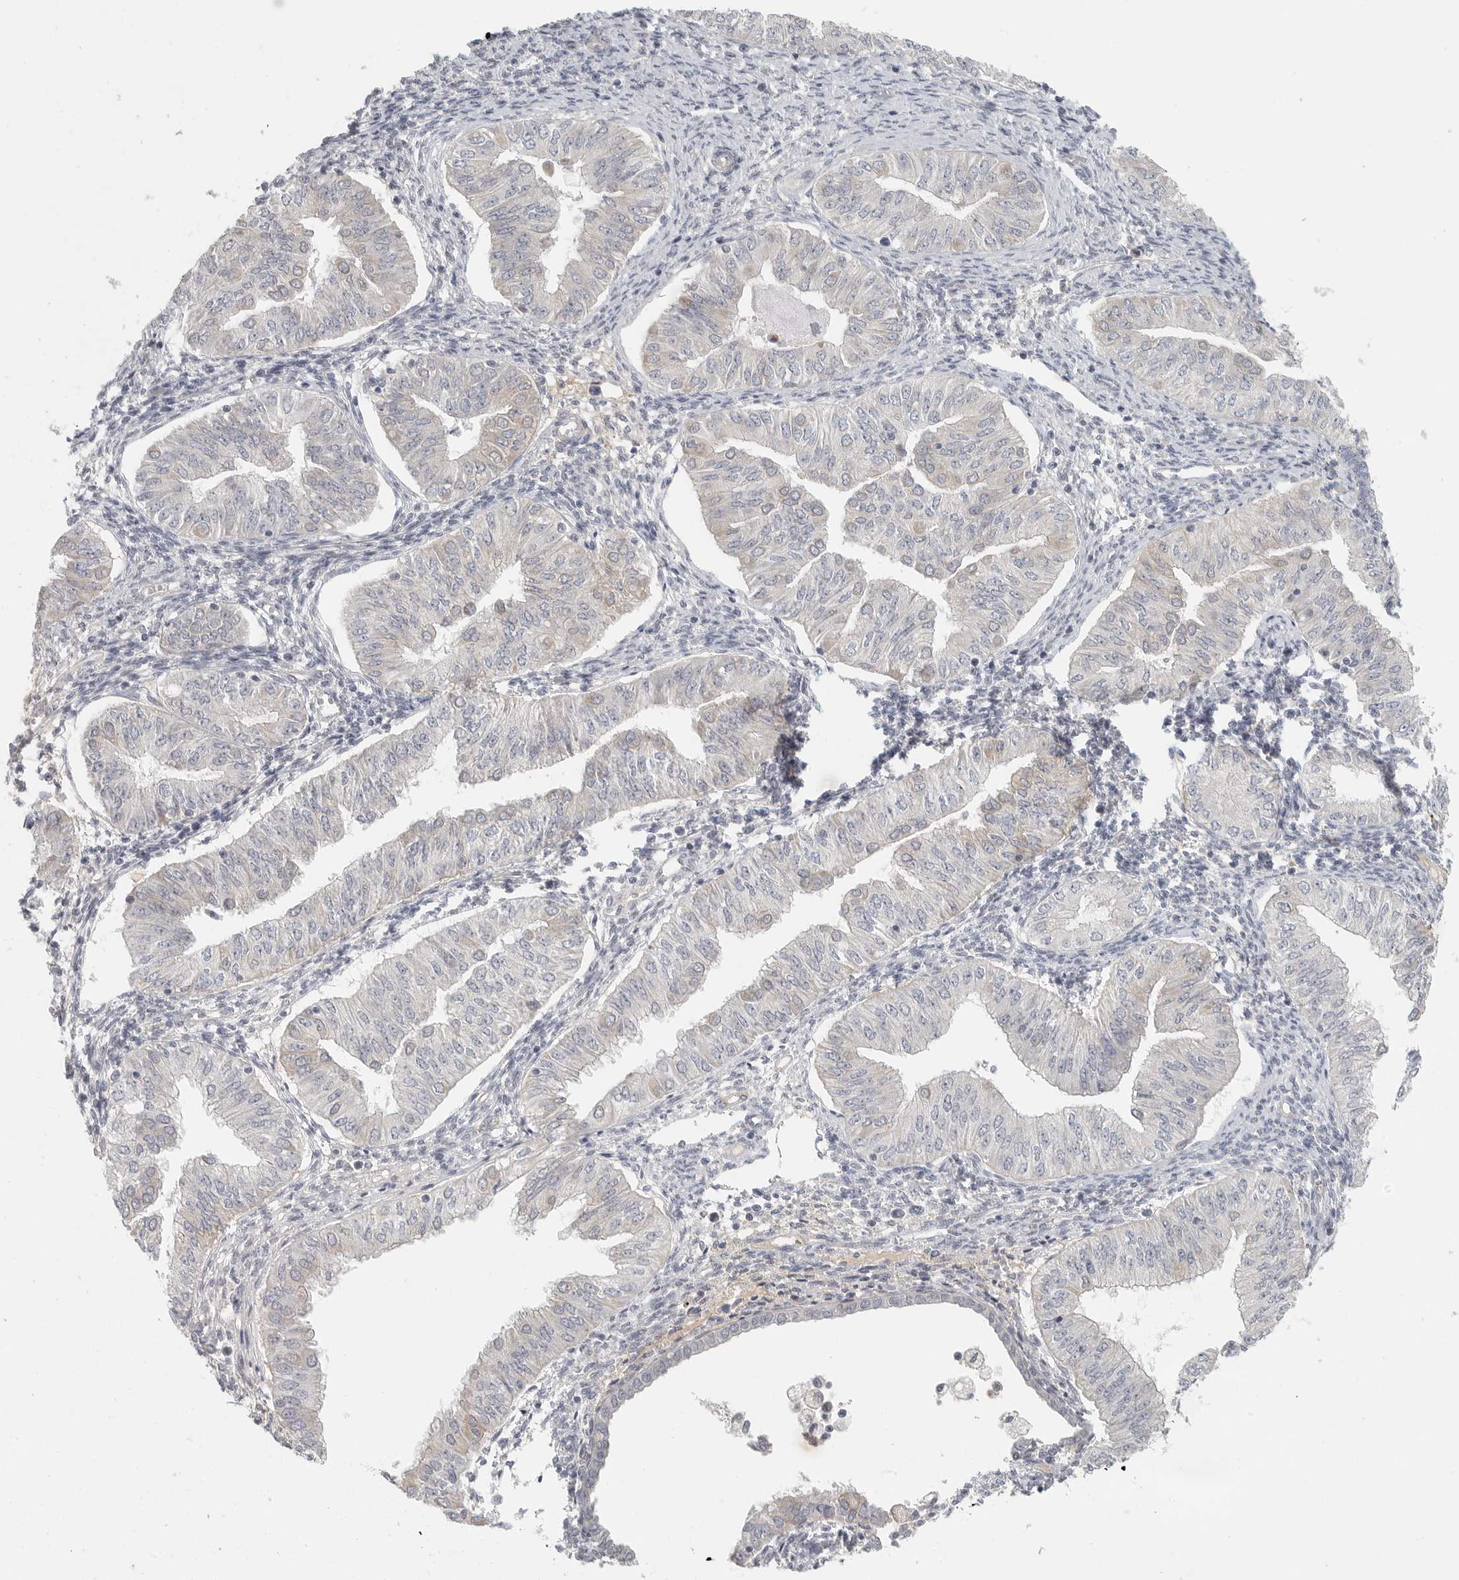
{"staining": {"intensity": "negative", "quantity": "none", "location": "none"}, "tissue": "endometrial cancer", "cell_type": "Tumor cells", "image_type": "cancer", "snomed": [{"axis": "morphology", "description": "Normal tissue, NOS"}, {"axis": "morphology", "description": "Adenocarcinoma, NOS"}, {"axis": "topography", "description": "Endometrium"}], "caption": "Protein analysis of endometrial adenocarcinoma displays no significant expression in tumor cells.", "gene": "SLC25A36", "patient": {"sex": "female", "age": 53}}